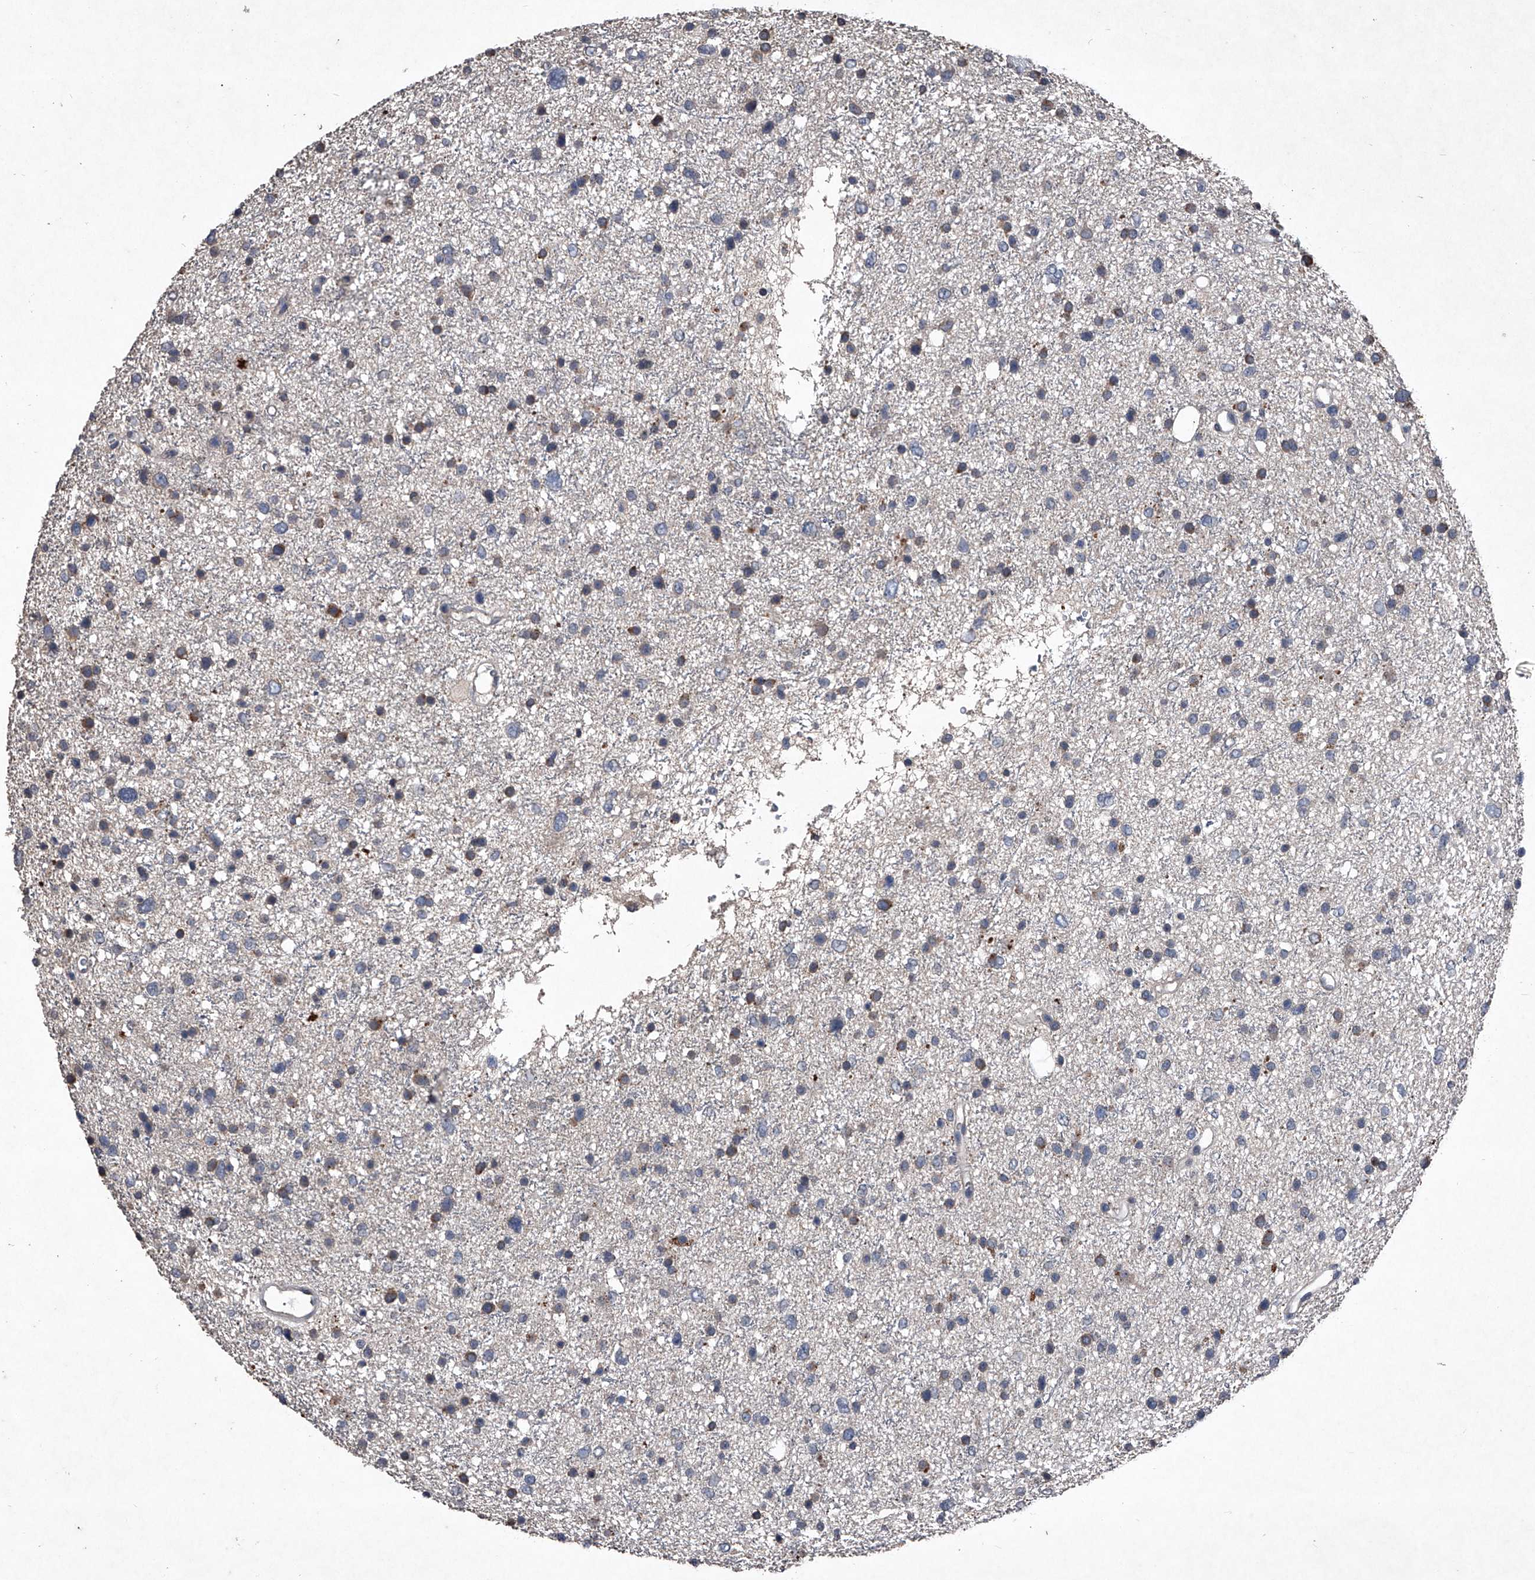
{"staining": {"intensity": "moderate", "quantity": "<25%", "location": "cytoplasmic/membranous"}, "tissue": "glioma", "cell_type": "Tumor cells", "image_type": "cancer", "snomed": [{"axis": "morphology", "description": "Glioma, malignant, Low grade"}, {"axis": "topography", "description": "Brain"}], "caption": "Human malignant glioma (low-grade) stained with a brown dye exhibits moderate cytoplasmic/membranous positive expression in about <25% of tumor cells.", "gene": "MAPKAP1", "patient": {"sex": "female", "age": 37}}